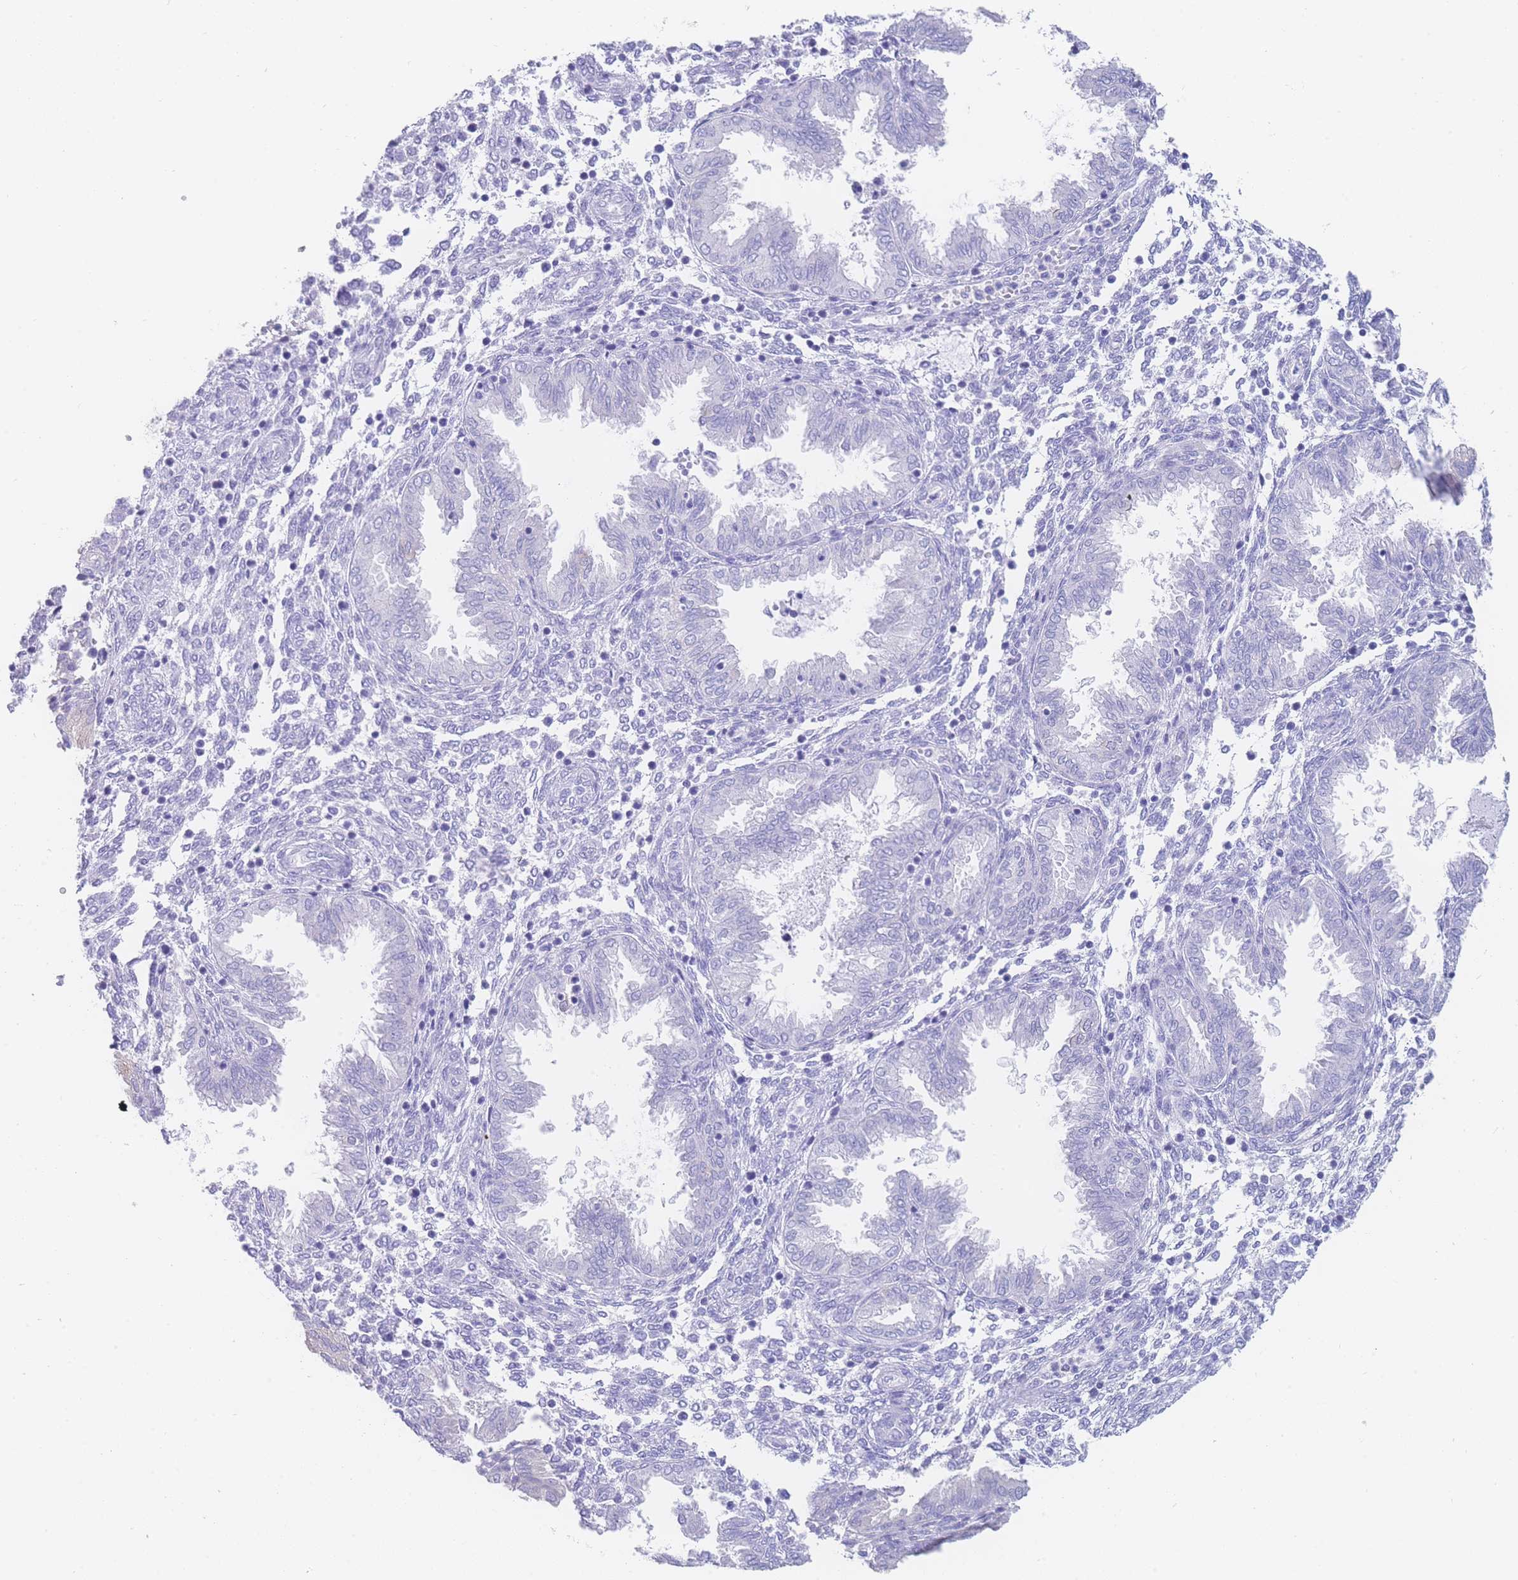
{"staining": {"intensity": "negative", "quantity": "none", "location": "none"}, "tissue": "endometrium", "cell_type": "Cells in endometrial stroma", "image_type": "normal", "snomed": [{"axis": "morphology", "description": "Normal tissue, NOS"}, {"axis": "topography", "description": "Endometrium"}], "caption": "Endometrium stained for a protein using immunohistochemistry shows no expression cells in endometrial stroma.", "gene": "LZTFL1", "patient": {"sex": "female", "age": 33}}